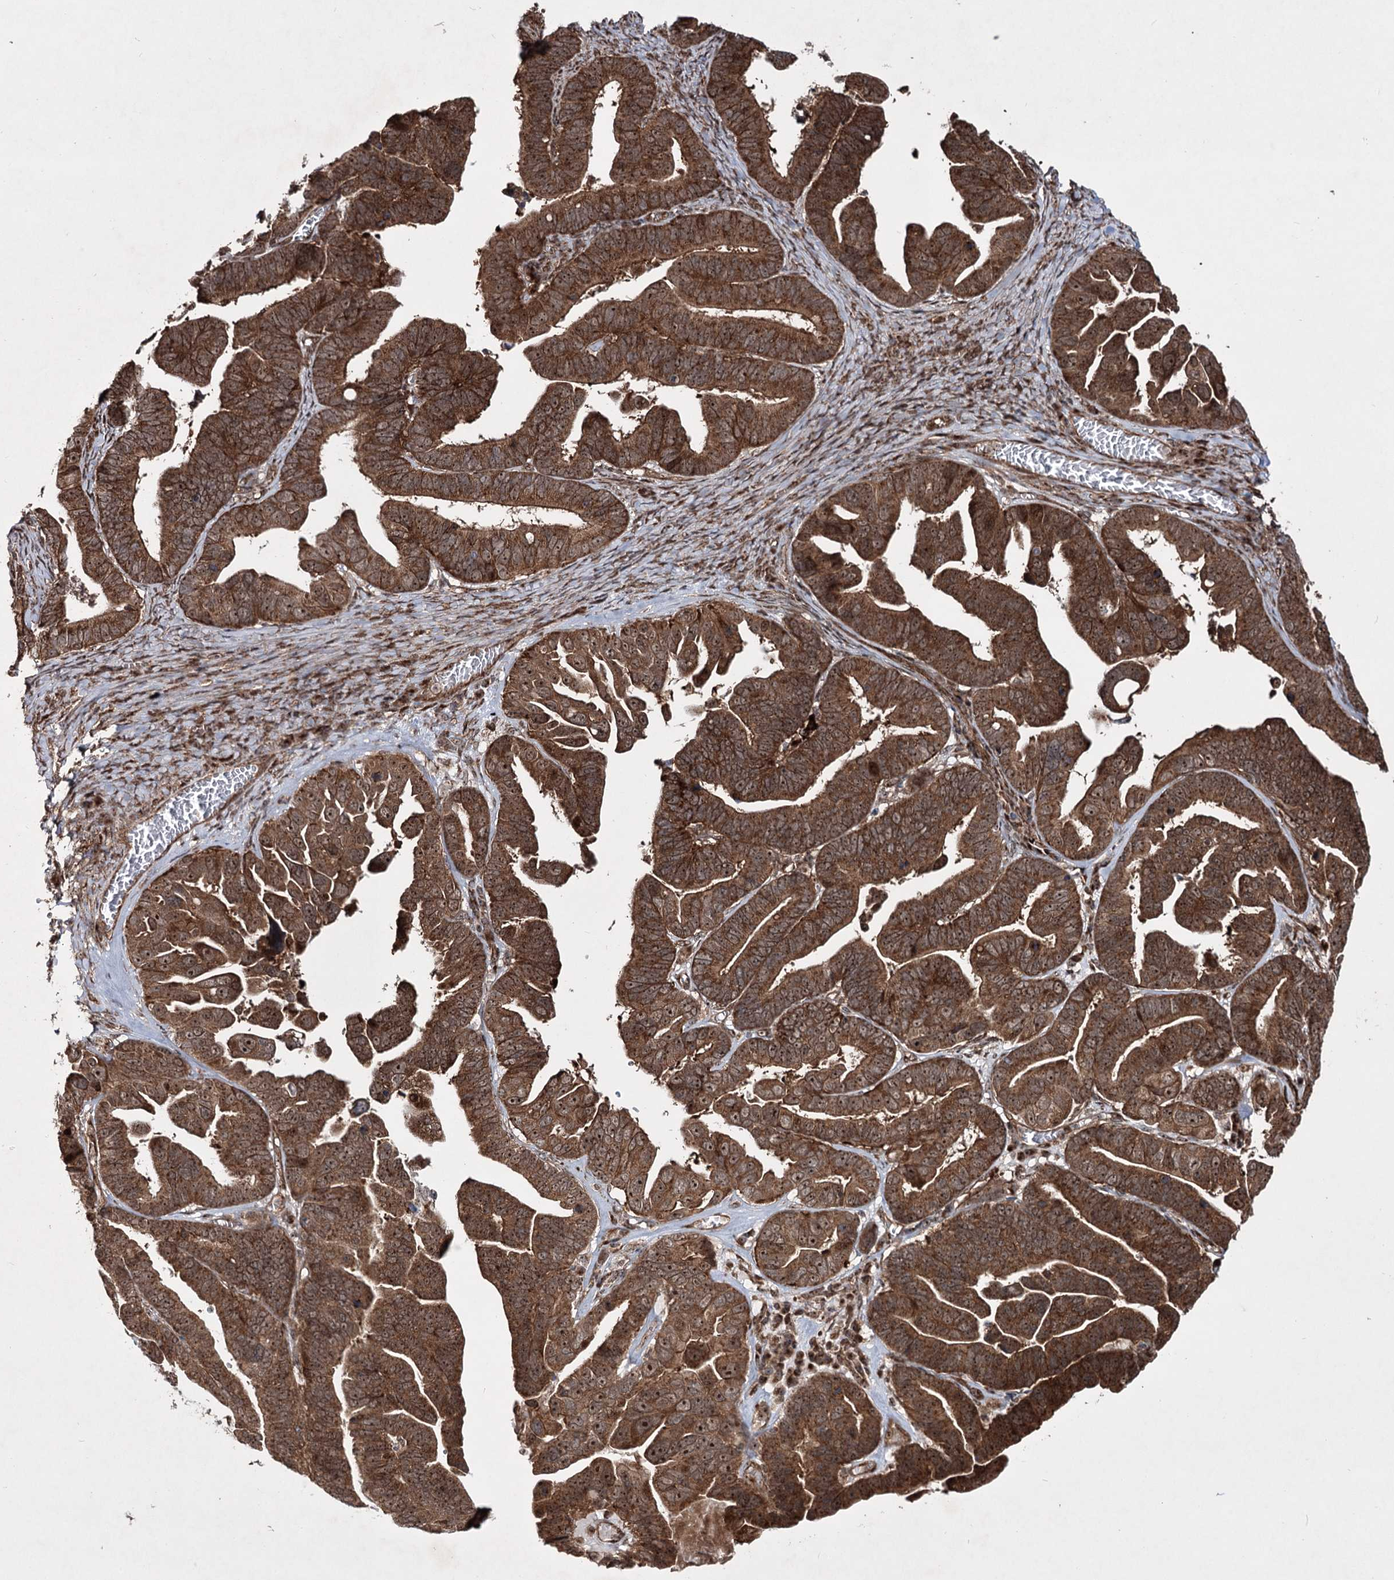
{"staining": {"intensity": "strong", "quantity": ">75%", "location": "cytoplasmic/membranous,nuclear"}, "tissue": "ovarian cancer", "cell_type": "Tumor cells", "image_type": "cancer", "snomed": [{"axis": "morphology", "description": "Cystadenocarcinoma, serous, NOS"}, {"axis": "topography", "description": "Ovary"}], "caption": "Strong cytoplasmic/membranous and nuclear protein staining is identified in about >75% of tumor cells in ovarian serous cystadenocarcinoma.", "gene": "SERINC5", "patient": {"sex": "female", "age": 56}}